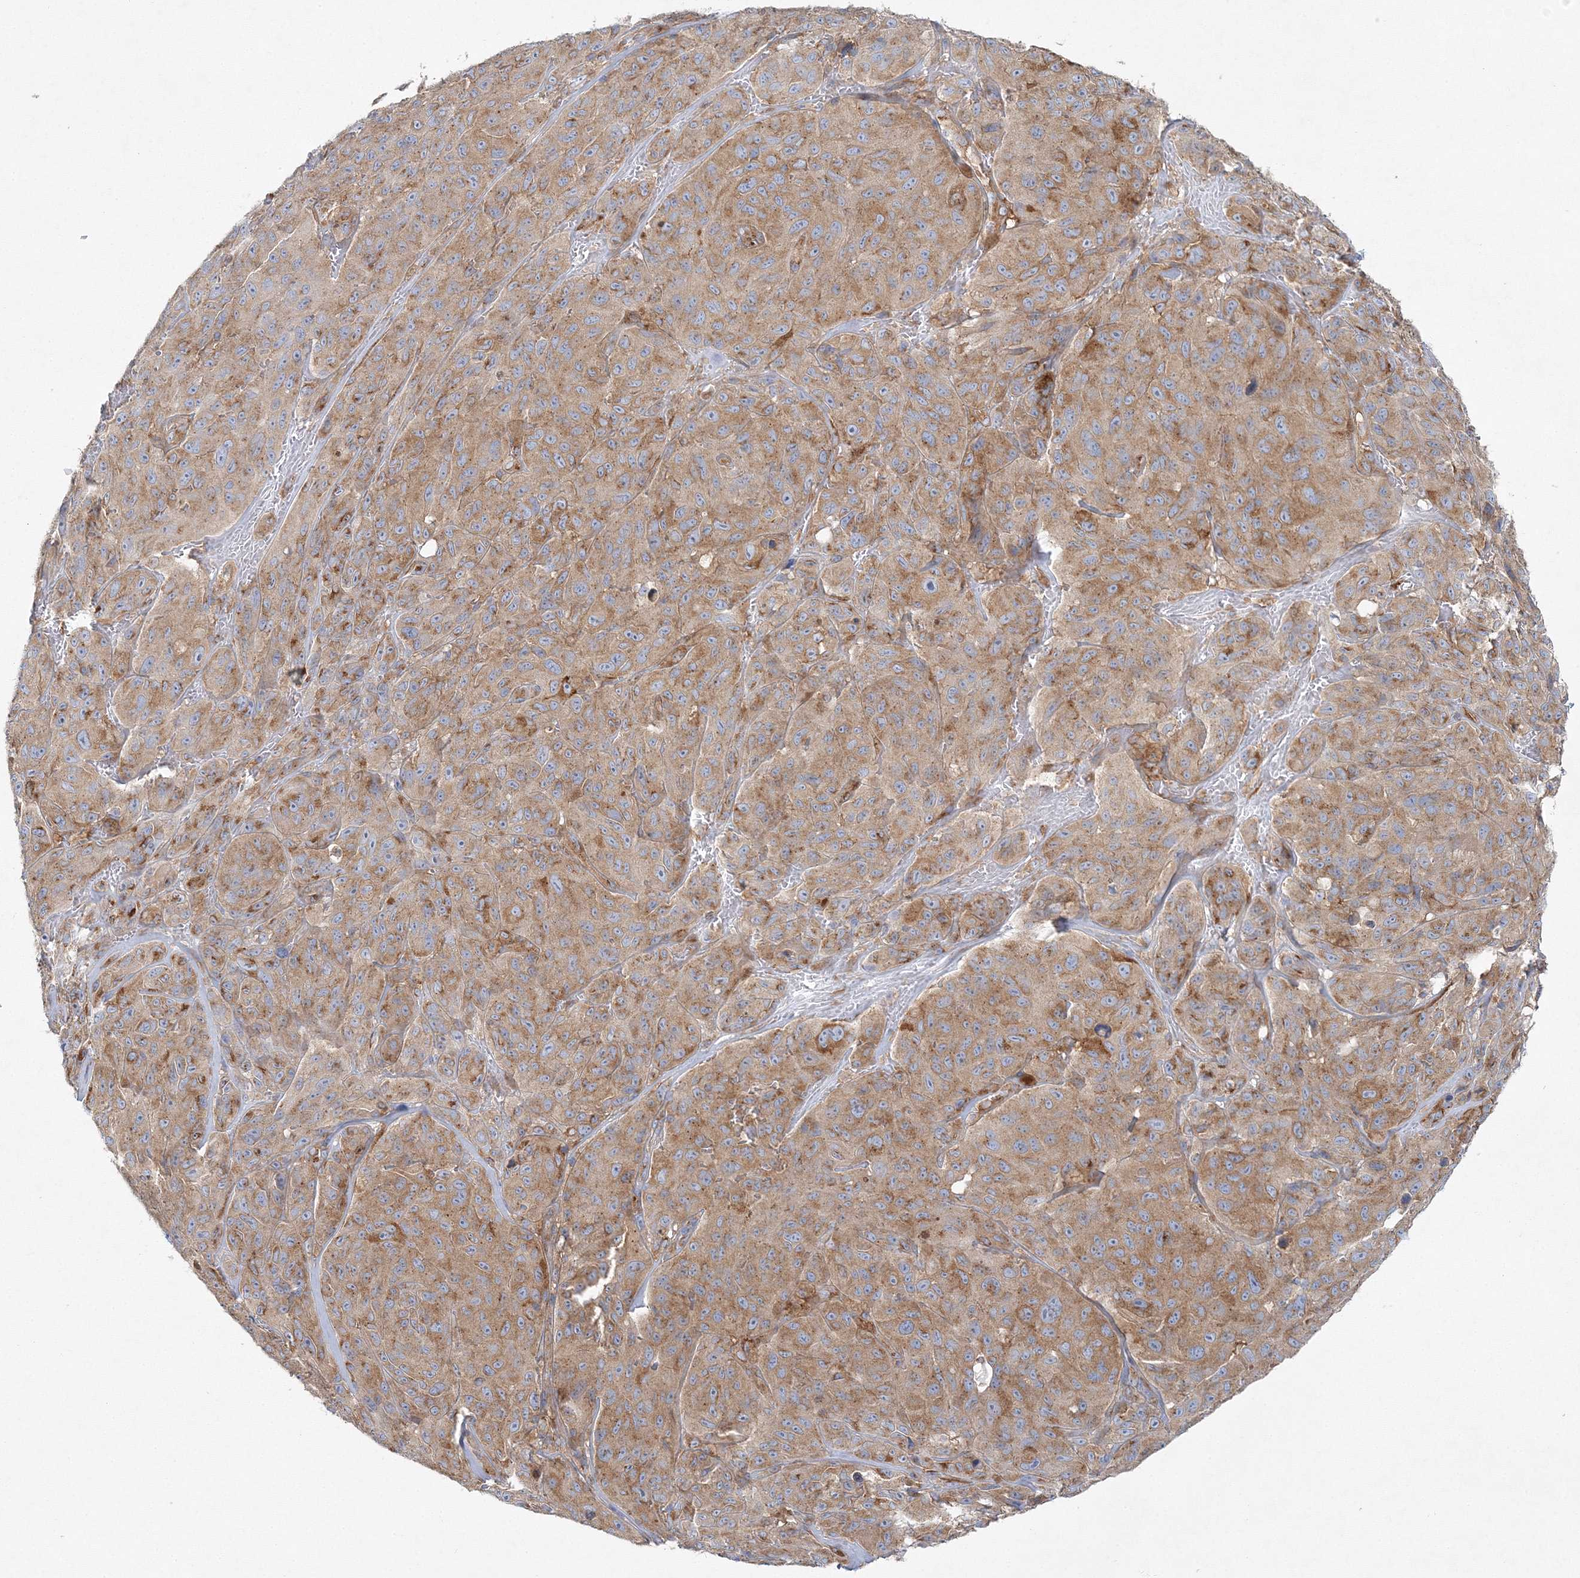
{"staining": {"intensity": "moderate", "quantity": ">75%", "location": "cytoplasmic/membranous"}, "tissue": "melanoma", "cell_type": "Tumor cells", "image_type": "cancer", "snomed": [{"axis": "morphology", "description": "Malignant melanoma, NOS"}, {"axis": "topography", "description": "Skin"}], "caption": "An image of malignant melanoma stained for a protein displays moderate cytoplasmic/membranous brown staining in tumor cells.", "gene": "SEC23IP", "patient": {"sex": "male", "age": 66}}